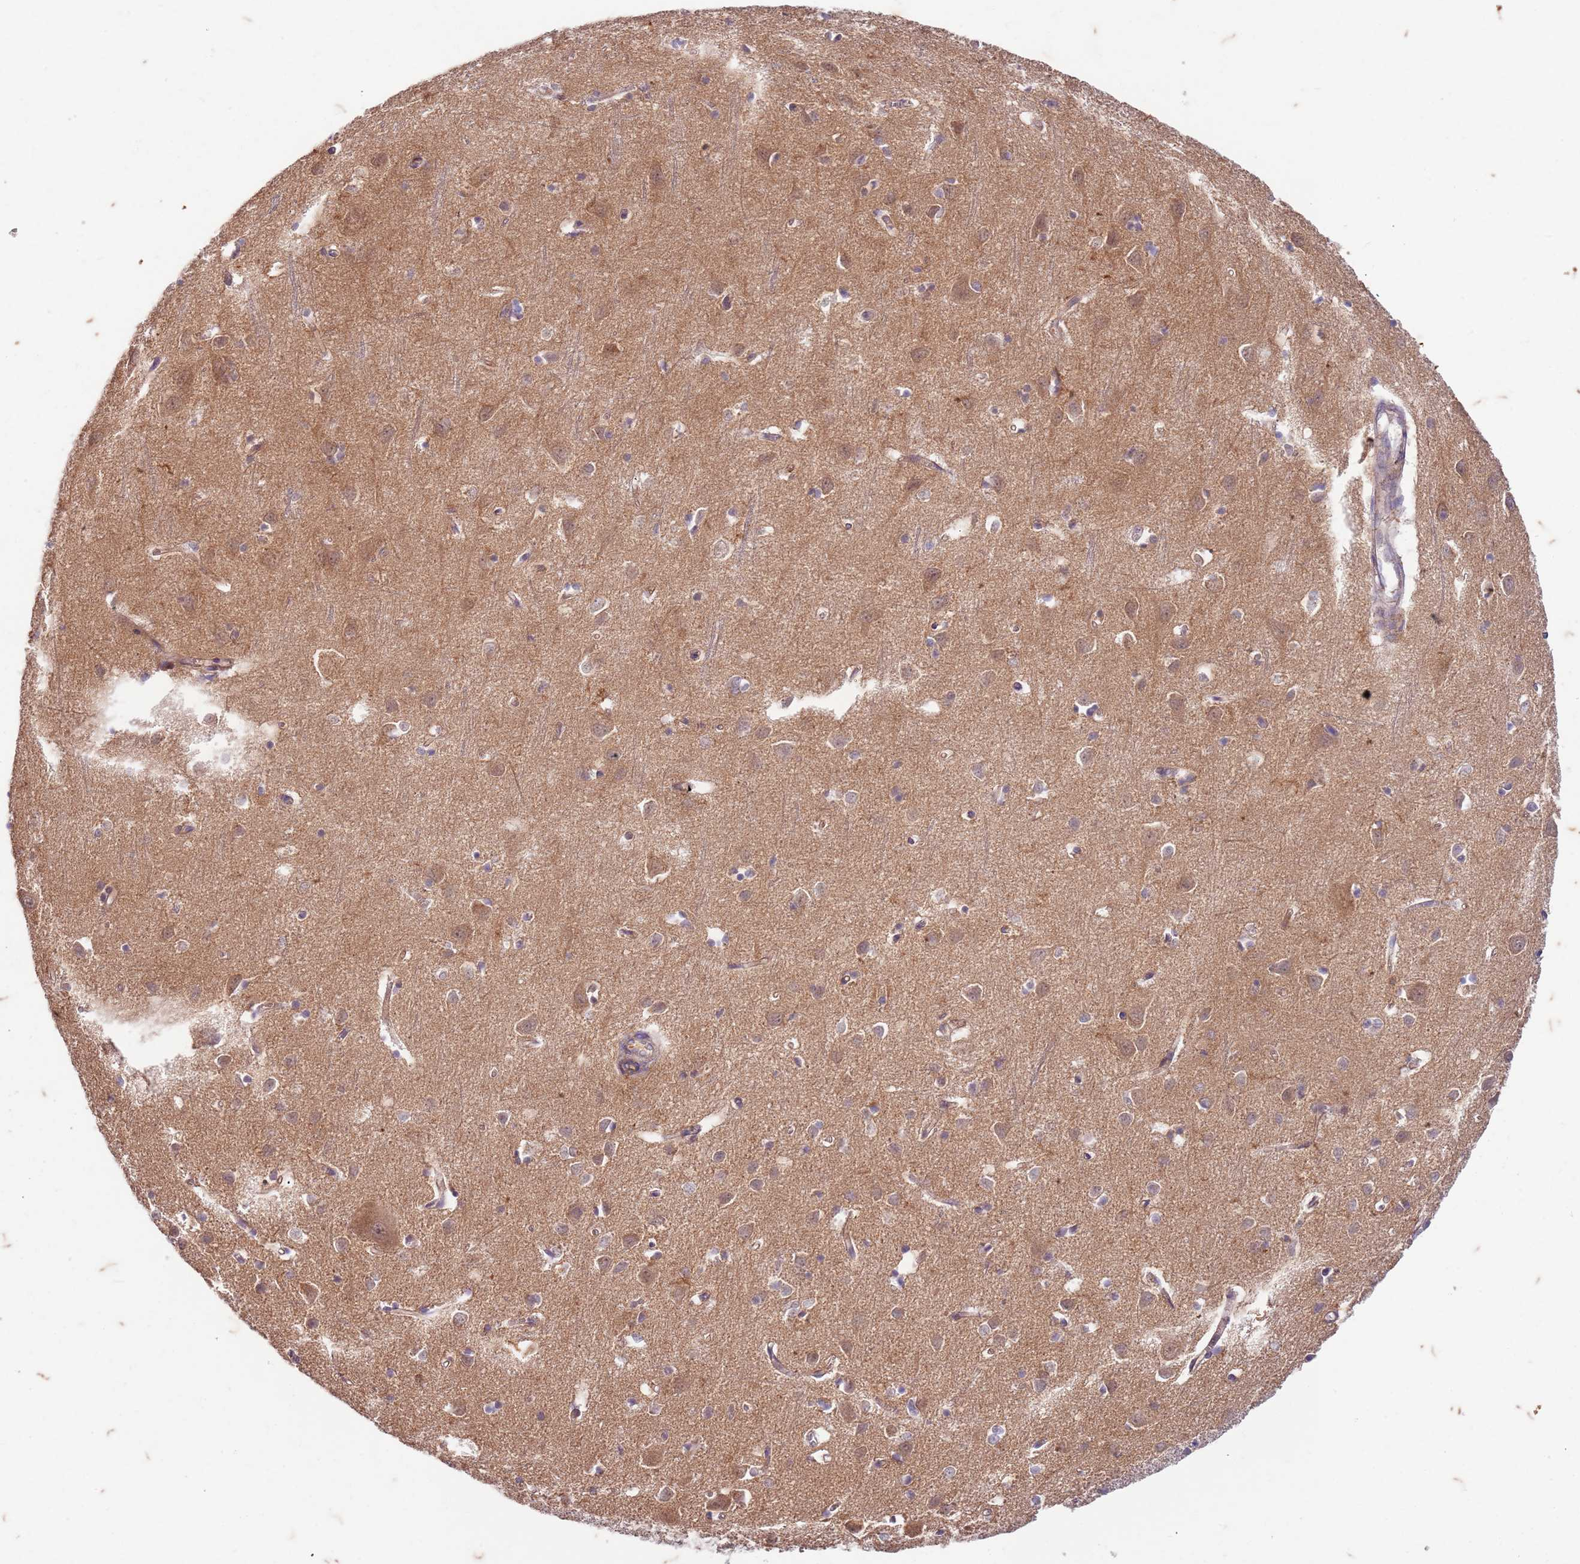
{"staining": {"intensity": "weak", "quantity": ">75%", "location": "cytoplasmic/membranous"}, "tissue": "cerebral cortex", "cell_type": "Endothelial cells", "image_type": "normal", "snomed": [{"axis": "morphology", "description": "Normal tissue, NOS"}, {"axis": "topography", "description": "Cerebral cortex"}], "caption": "Brown immunohistochemical staining in normal cerebral cortex displays weak cytoplasmic/membranous expression in approximately >75% of endothelial cells. (DAB = brown stain, brightfield microscopy at high magnification).", "gene": "RAPGEF3", "patient": {"sex": "female", "age": 64}}